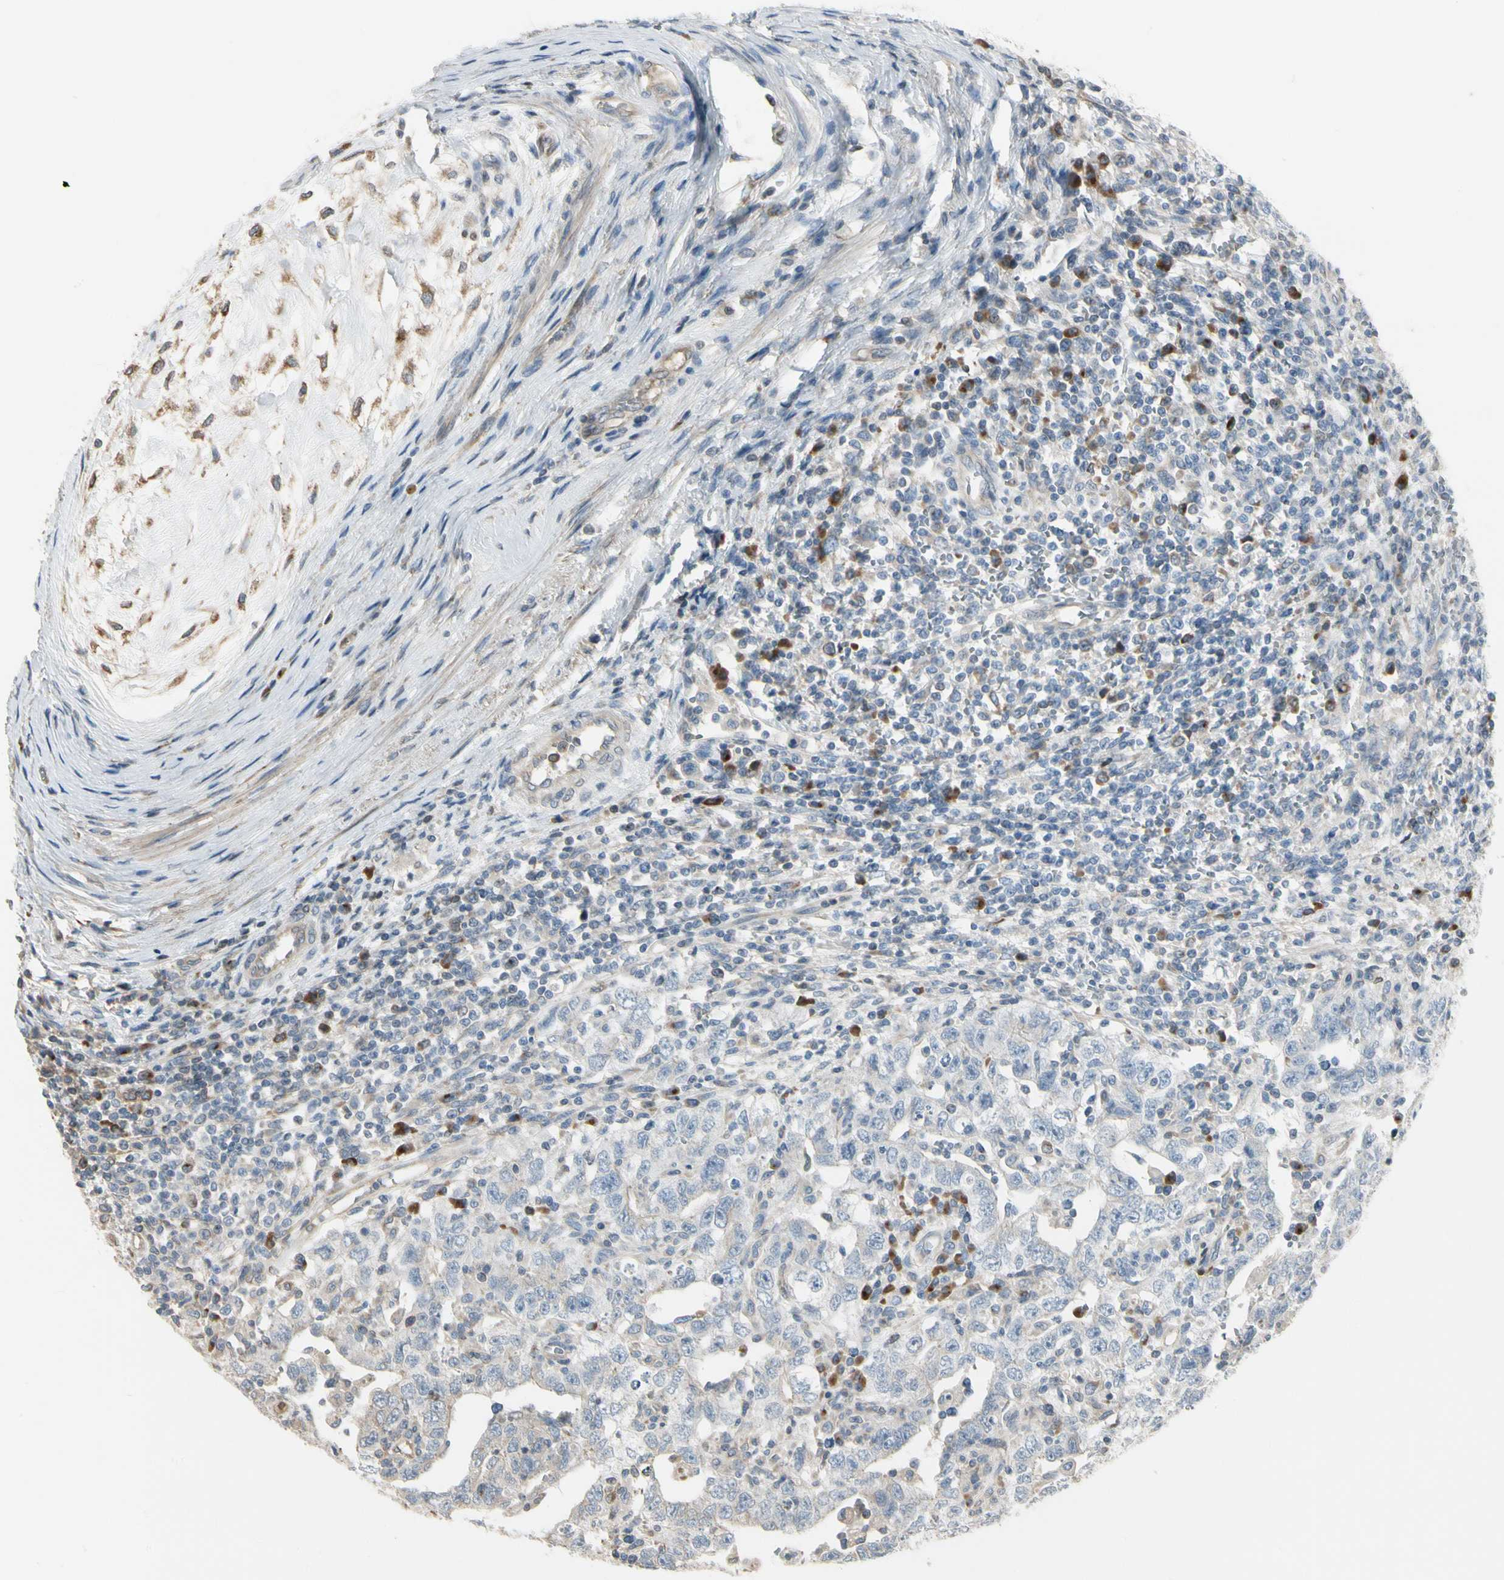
{"staining": {"intensity": "weak", "quantity": ">75%", "location": "cytoplasmic/membranous"}, "tissue": "testis cancer", "cell_type": "Tumor cells", "image_type": "cancer", "snomed": [{"axis": "morphology", "description": "Carcinoma, Embryonal, NOS"}, {"axis": "topography", "description": "Testis"}], "caption": "An image of human embryonal carcinoma (testis) stained for a protein shows weak cytoplasmic/membranous brown staining in tumor cells.", "gene": "NUCB2", "patient": {"sex": "male", "age": 26}}